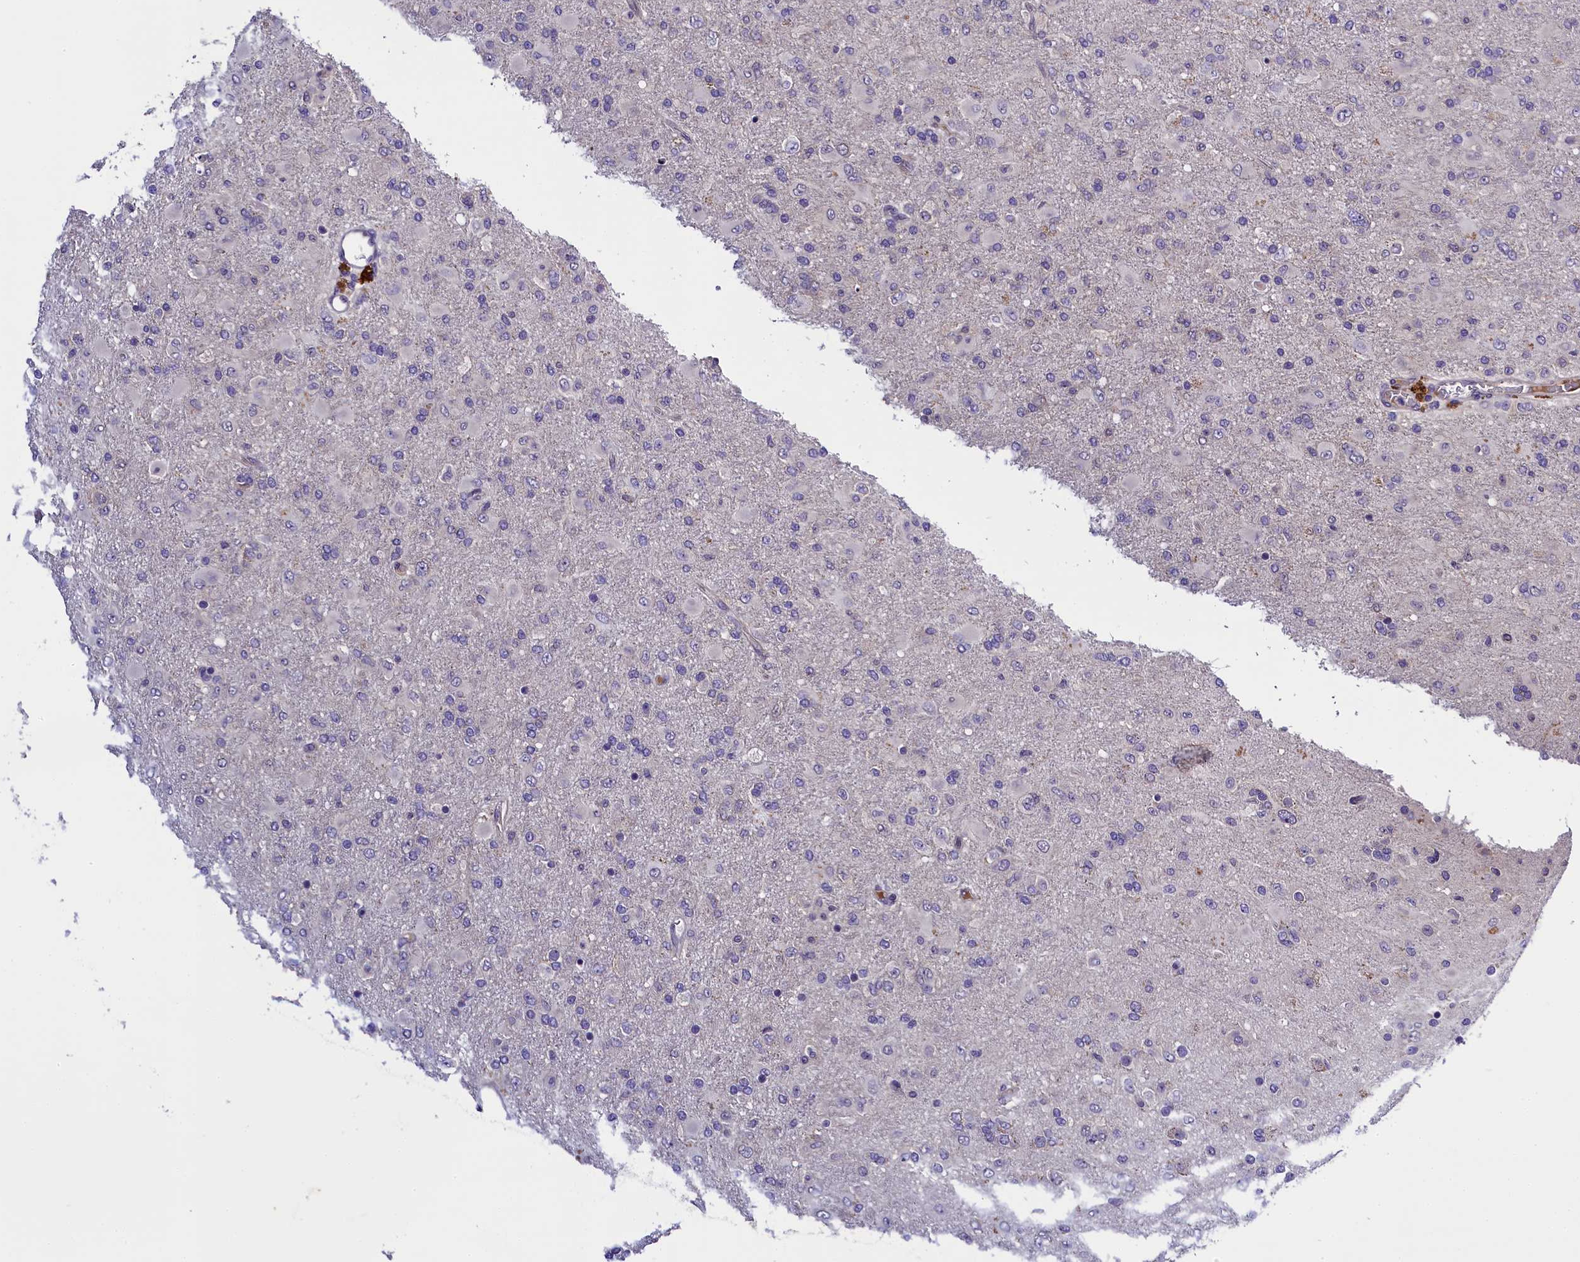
{"staining": {"intensity": "negative", "quantity": "none", "location": "none"}, "tissue": "glioma", "cell_type": "Tumor cells", "image_type": "cancer", "snomed": [{"axis": "morphology", "description": "Glioma, malignant, Low grade"}, {"axis": "topography", "description": "Brain"}], "caption": "Tumor cells are negative for brown protein staining in low-grade glioma (malignant).", "gene": "ENKD1", "patient": {"sex": "male", "age": 65}}